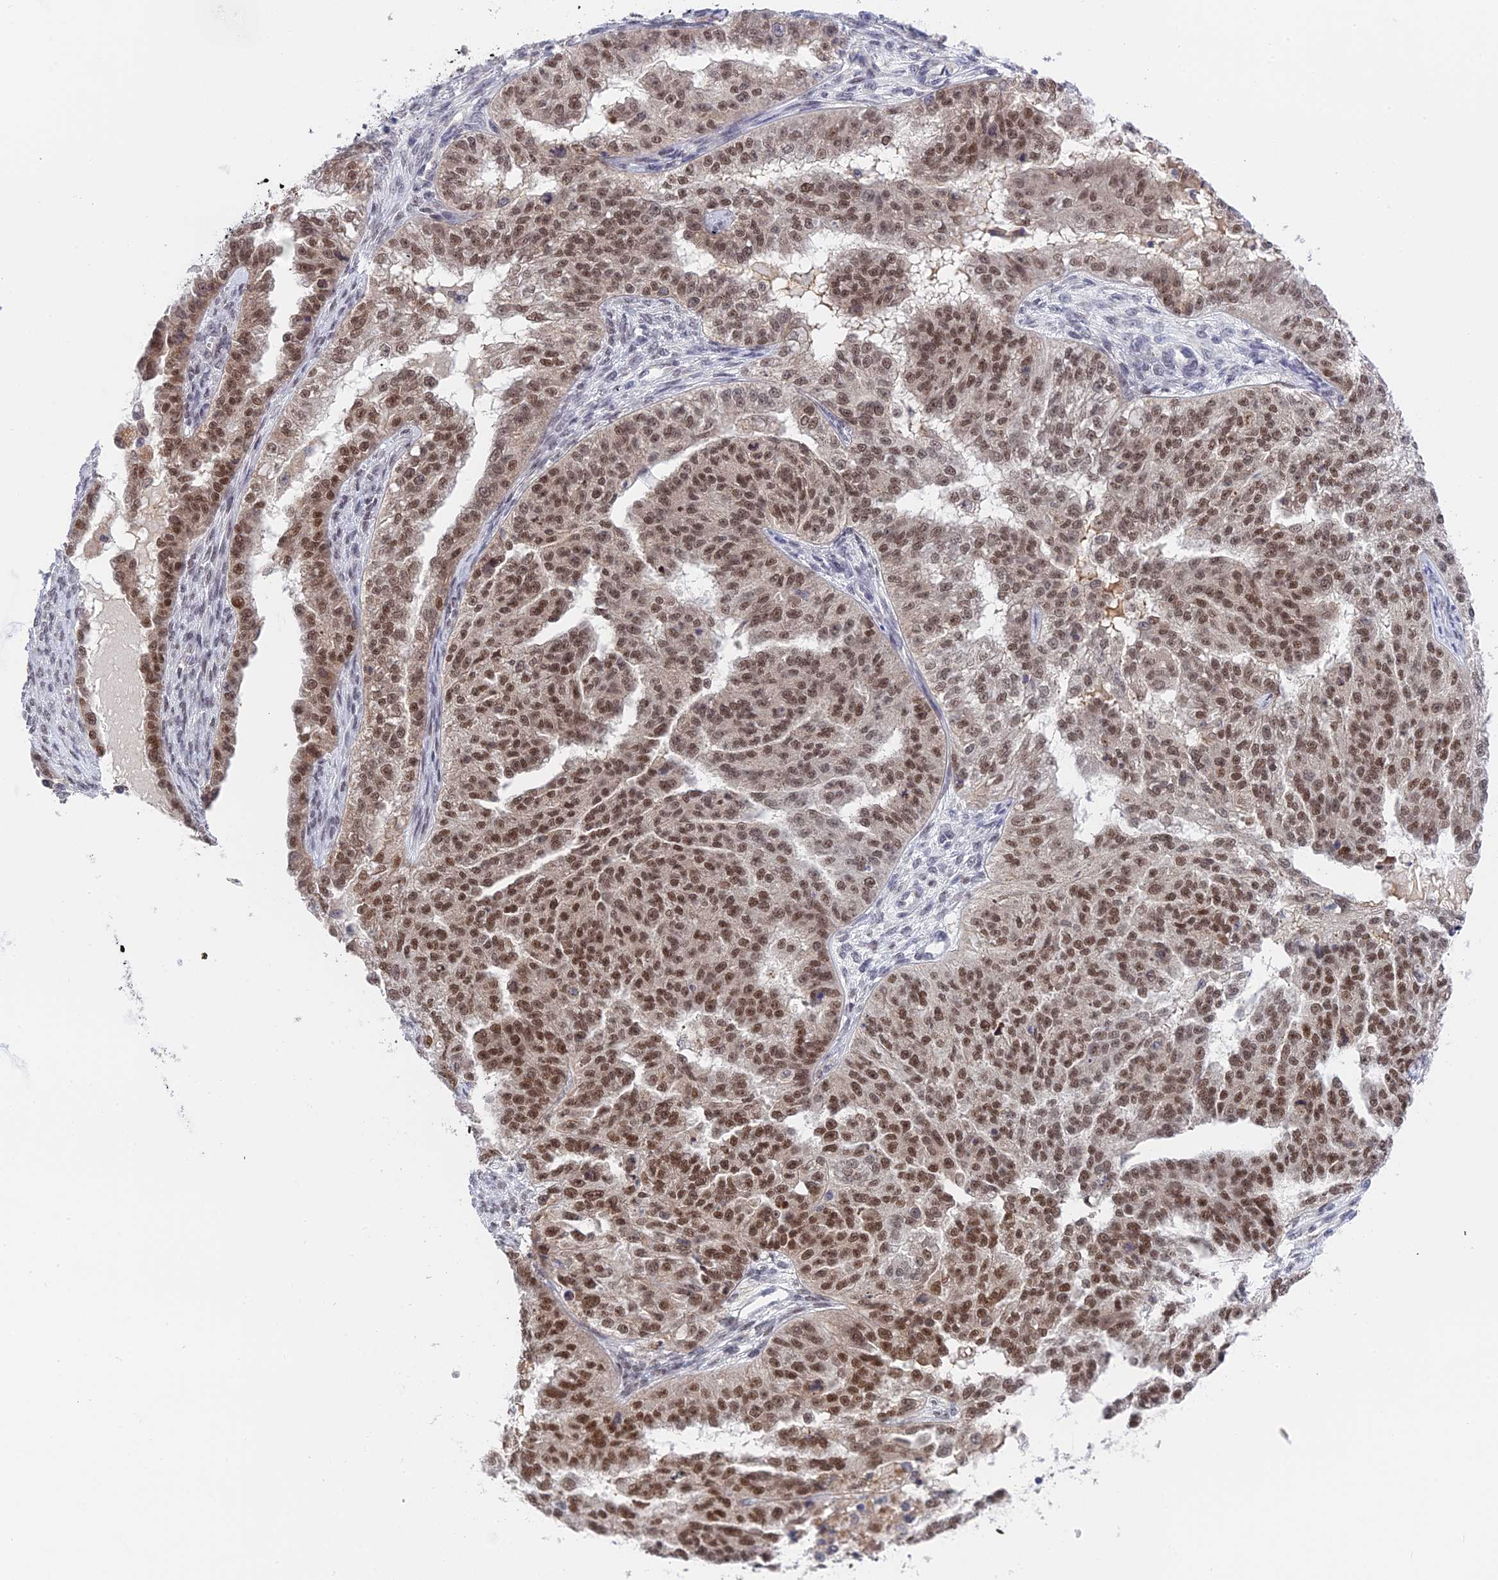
{"staining": {"intensity": "moderate", "quantity": ">75%", "location": "nuclear"}, "tissue": "ovarian cancer", "cell_type": "Tumor cells", "image_type": "cancer", "snomed": [{"axis": "morphology", "description": "Cystadenocarcinoma, serous, NOS"}, {"axis": "topography", "description": "Ovary"}], "caption": "This is a histology image of immunohistochemistry (IHC) staining of ovarian serous cystadenocarcinoma, which shows moderate staining in the nuclear of tumor cells.", "gene": "TCEA1", "patient": {"sex": "female", "age": 58}}